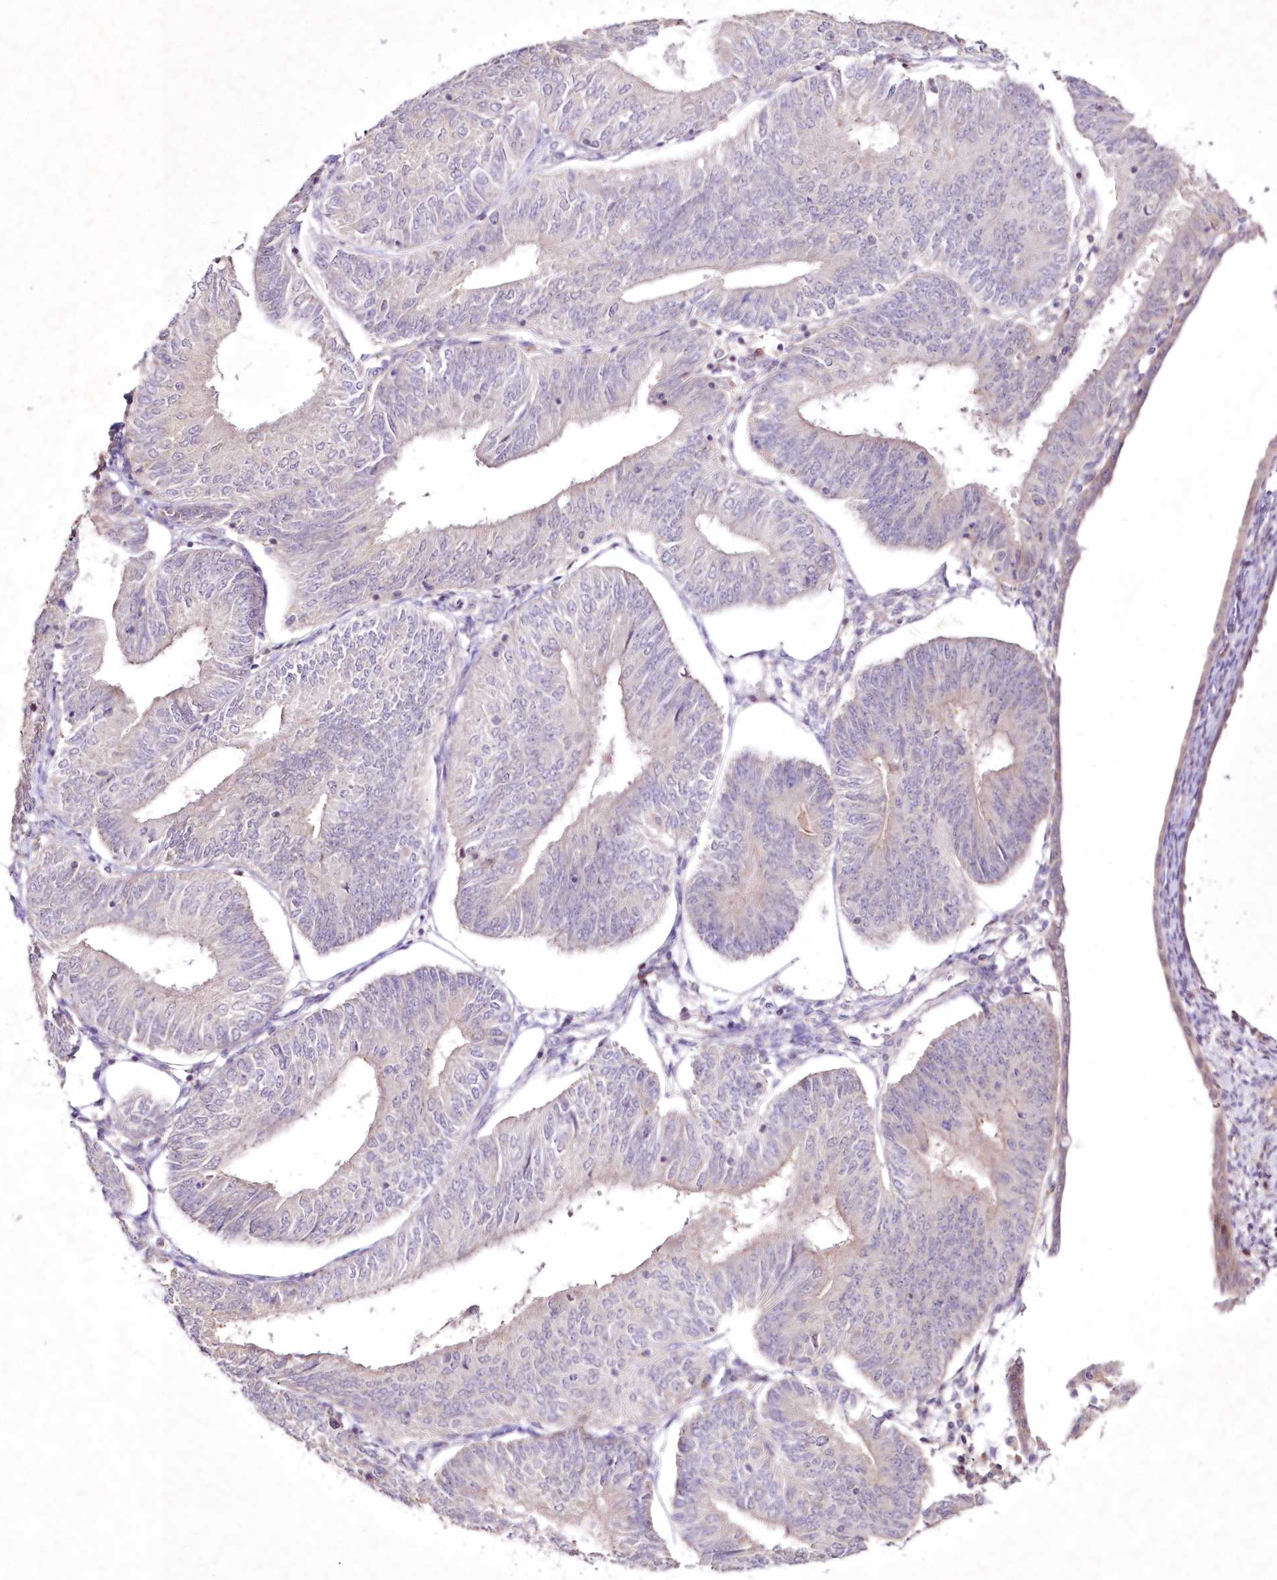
{"staining": {"intensity": "weak", "quantity": "<25%", "location": "cytoplasmic/membranous"}, "tissue": "endometrial cancer", "cell_type": "Tumor cells", "image_type": "cancer", "snomed": [{"axis": "morphology", "description": "Adenocarcinoma, NOS"}, {"axis": "topography", "description": "Endometrium"}], "caption": "A high-resolution photomicrograph shows IHC staining of endometrial cancer (adenocarcinoma), which displays no significant positivity in tumor cells. (DAB immunohistochemistry (IHC) with hematoxylin counter stain).", "gene": "NEU4", "patient": {"sex": "female", "age": 58}}